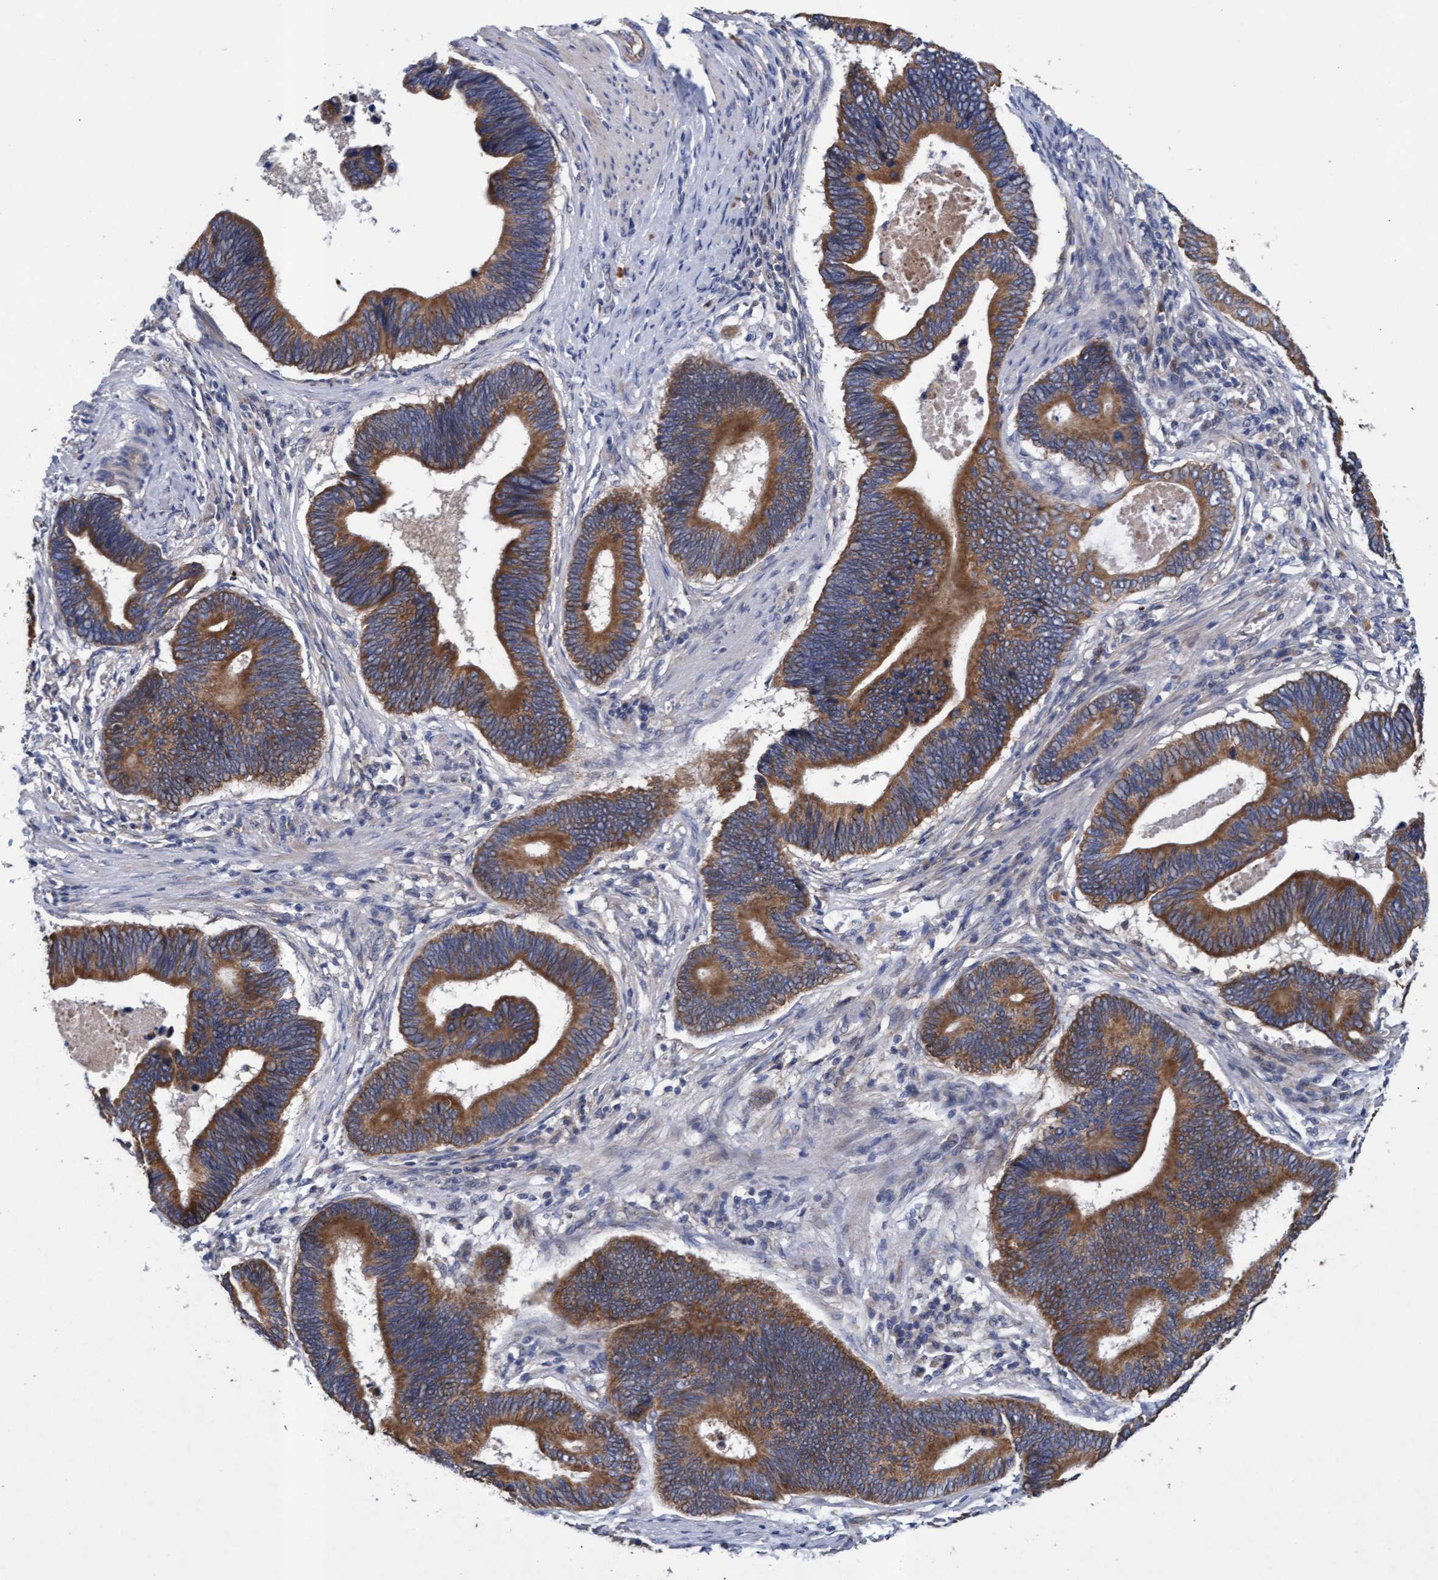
{"staining": {"intensity": "moderate", "quantity": ">75%", "location": "cytoplasmic/membranous"}, "tissue": "pancreatic cancer", "cell_type": "Tumor cells", "image_type": "cancer", "snomed": [{"axis": "morphology", "description": "Adenocarcinoma, NOS"}, {"axis": "topography", "description": "Pancreas"}], "caption": "Immunohistochemical staining of human adenocarcinoma (pancreatic) demonstrates medium levels of moderate cytoplasmic/membranous staining in about >75% of tumor cells. Ihc stains the protein in brown and the nuclei are stained blue.", "gene": "MRPL38", "patient": {"sex": "female", "age": 70}}